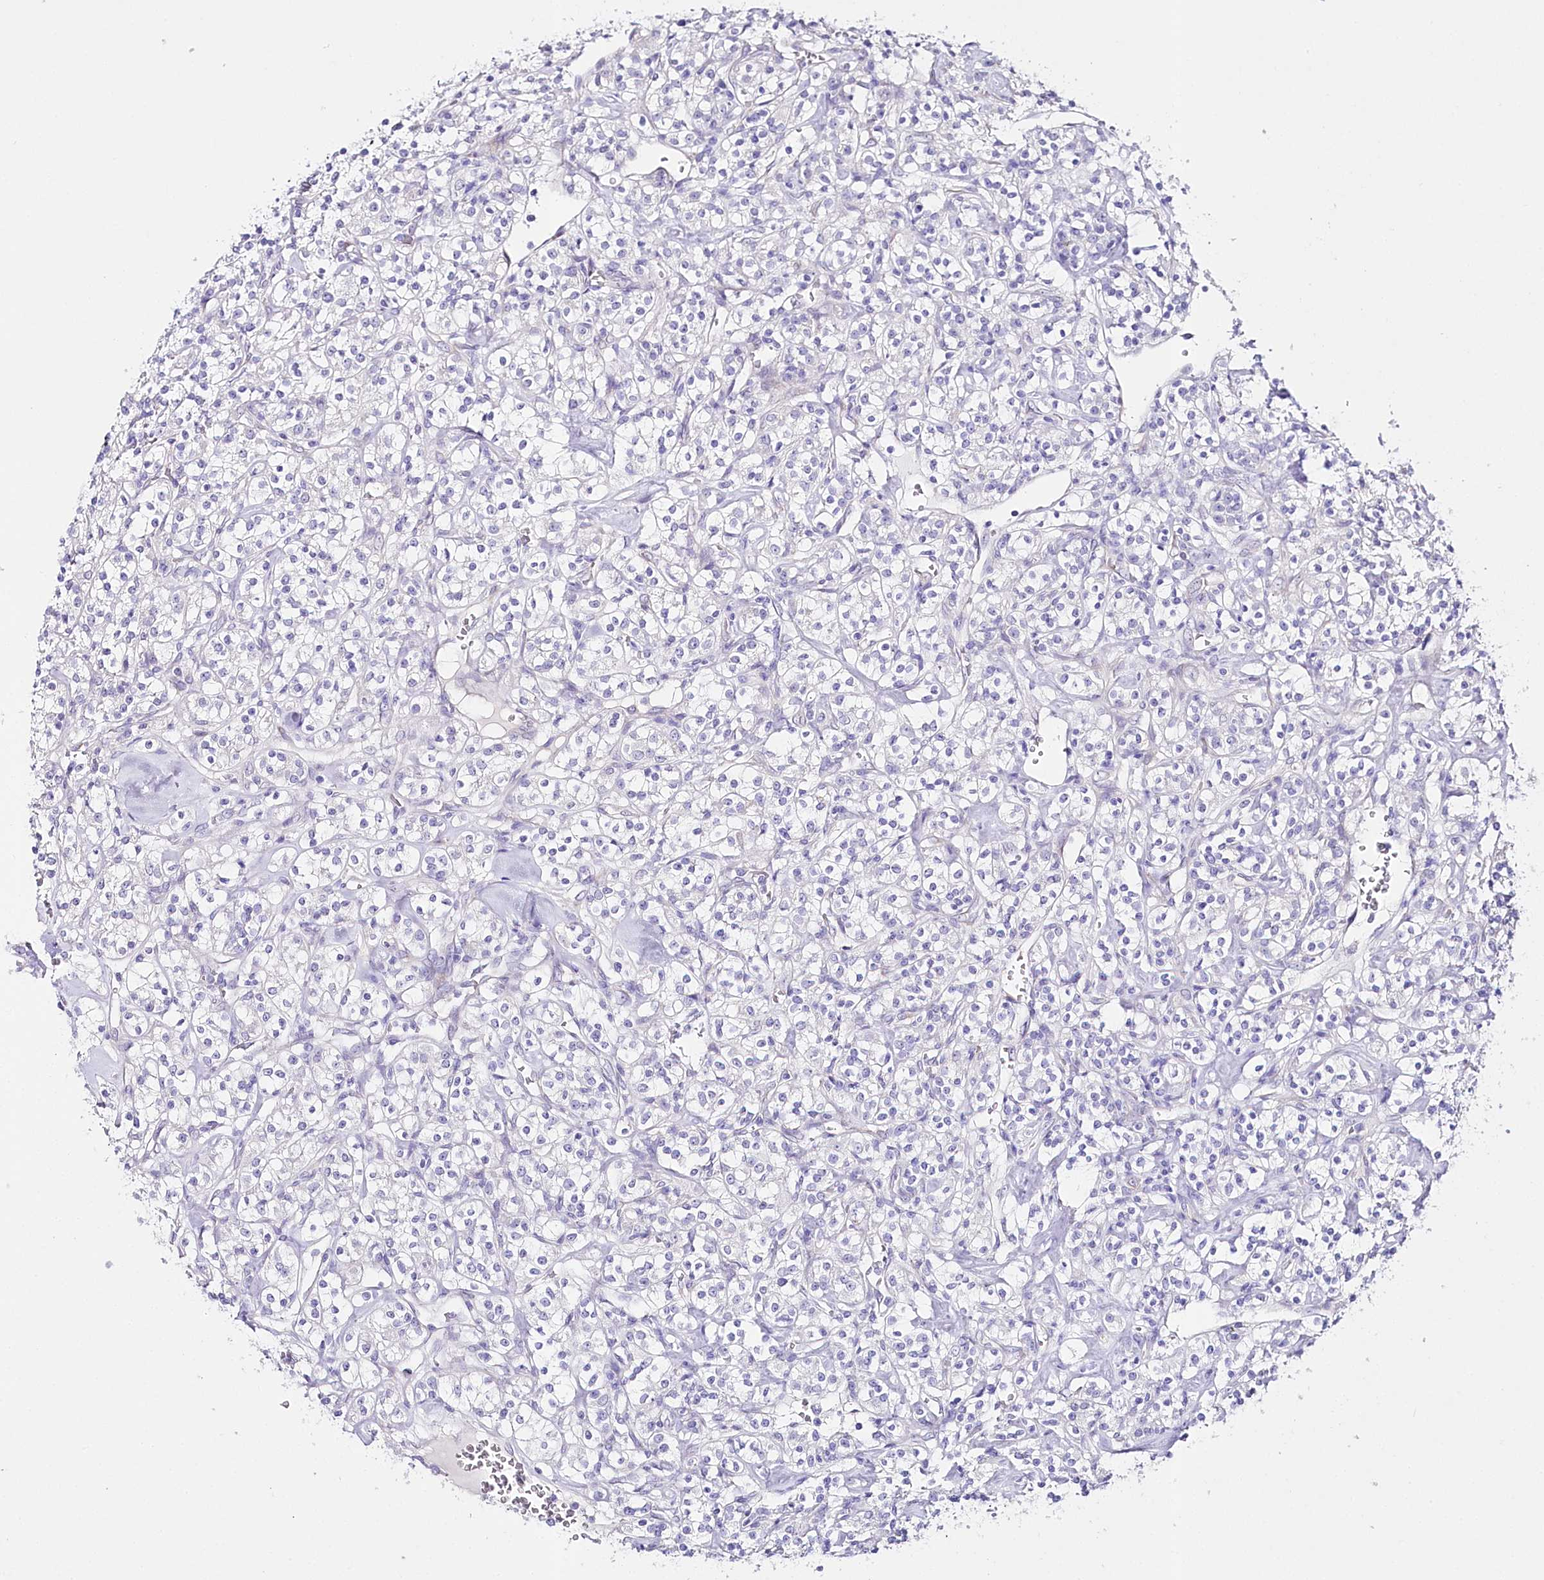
{"staining": {"intensity": "negative", "quantity": "none", "location": "none"}, "tissue": "renal cancer", "cell_type": "Tumor cells", "image_type": "cancer", "snomed": [{"axis": "morphology", "description": "Adenocarcinoma, NOS"}, {"axis": "topography", "description": "Kidney"}], "caption": "This photomicrograph is of adenocarcinoma (renal) stained with IHC to label a protein in brown with the nuclei are counter-stained blue. There is no expression in tumor cells.", "gene": "CSN3", "patient": {"sex": "male", "age": 77}}